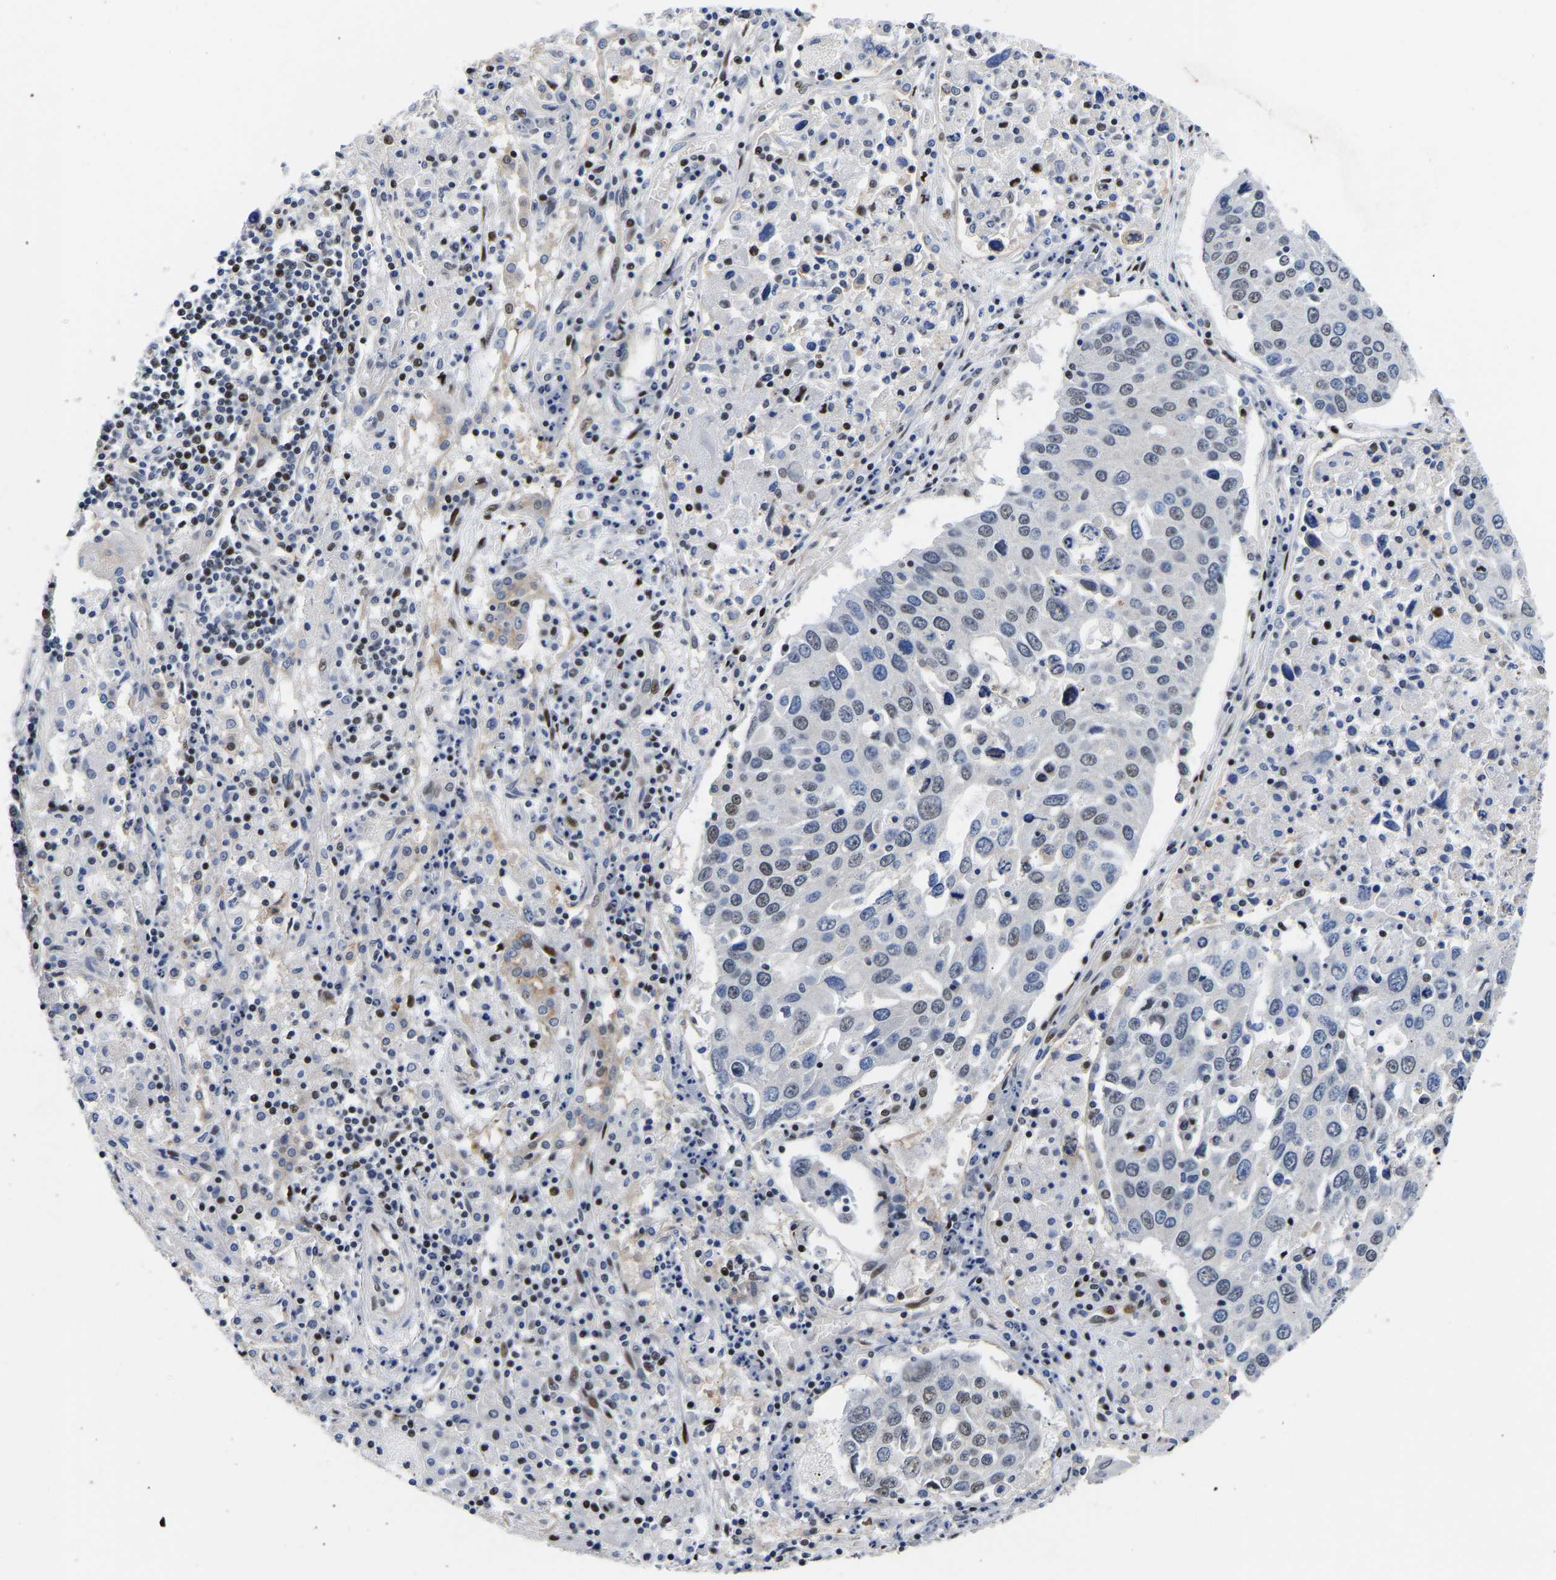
{"staining": {"intensity": "weak", "quantity": "<25%", "location": "nuclear"}, "tissue": "lung cancer", "cell_type": "Tumor cells", "image_type": "cancer", "snomed": [{"axis": "morphology", "description": "Squamous cell carcinoma, NOS"}, {"axis": "topography", "description": "Lung"}], "caption": "DAB immunohistochemical staining of human lung cancer exhibits no significant positivity in tumor cells.", "gene": "PTRHD1", "patient": {"sex": "male", "age": 65}}